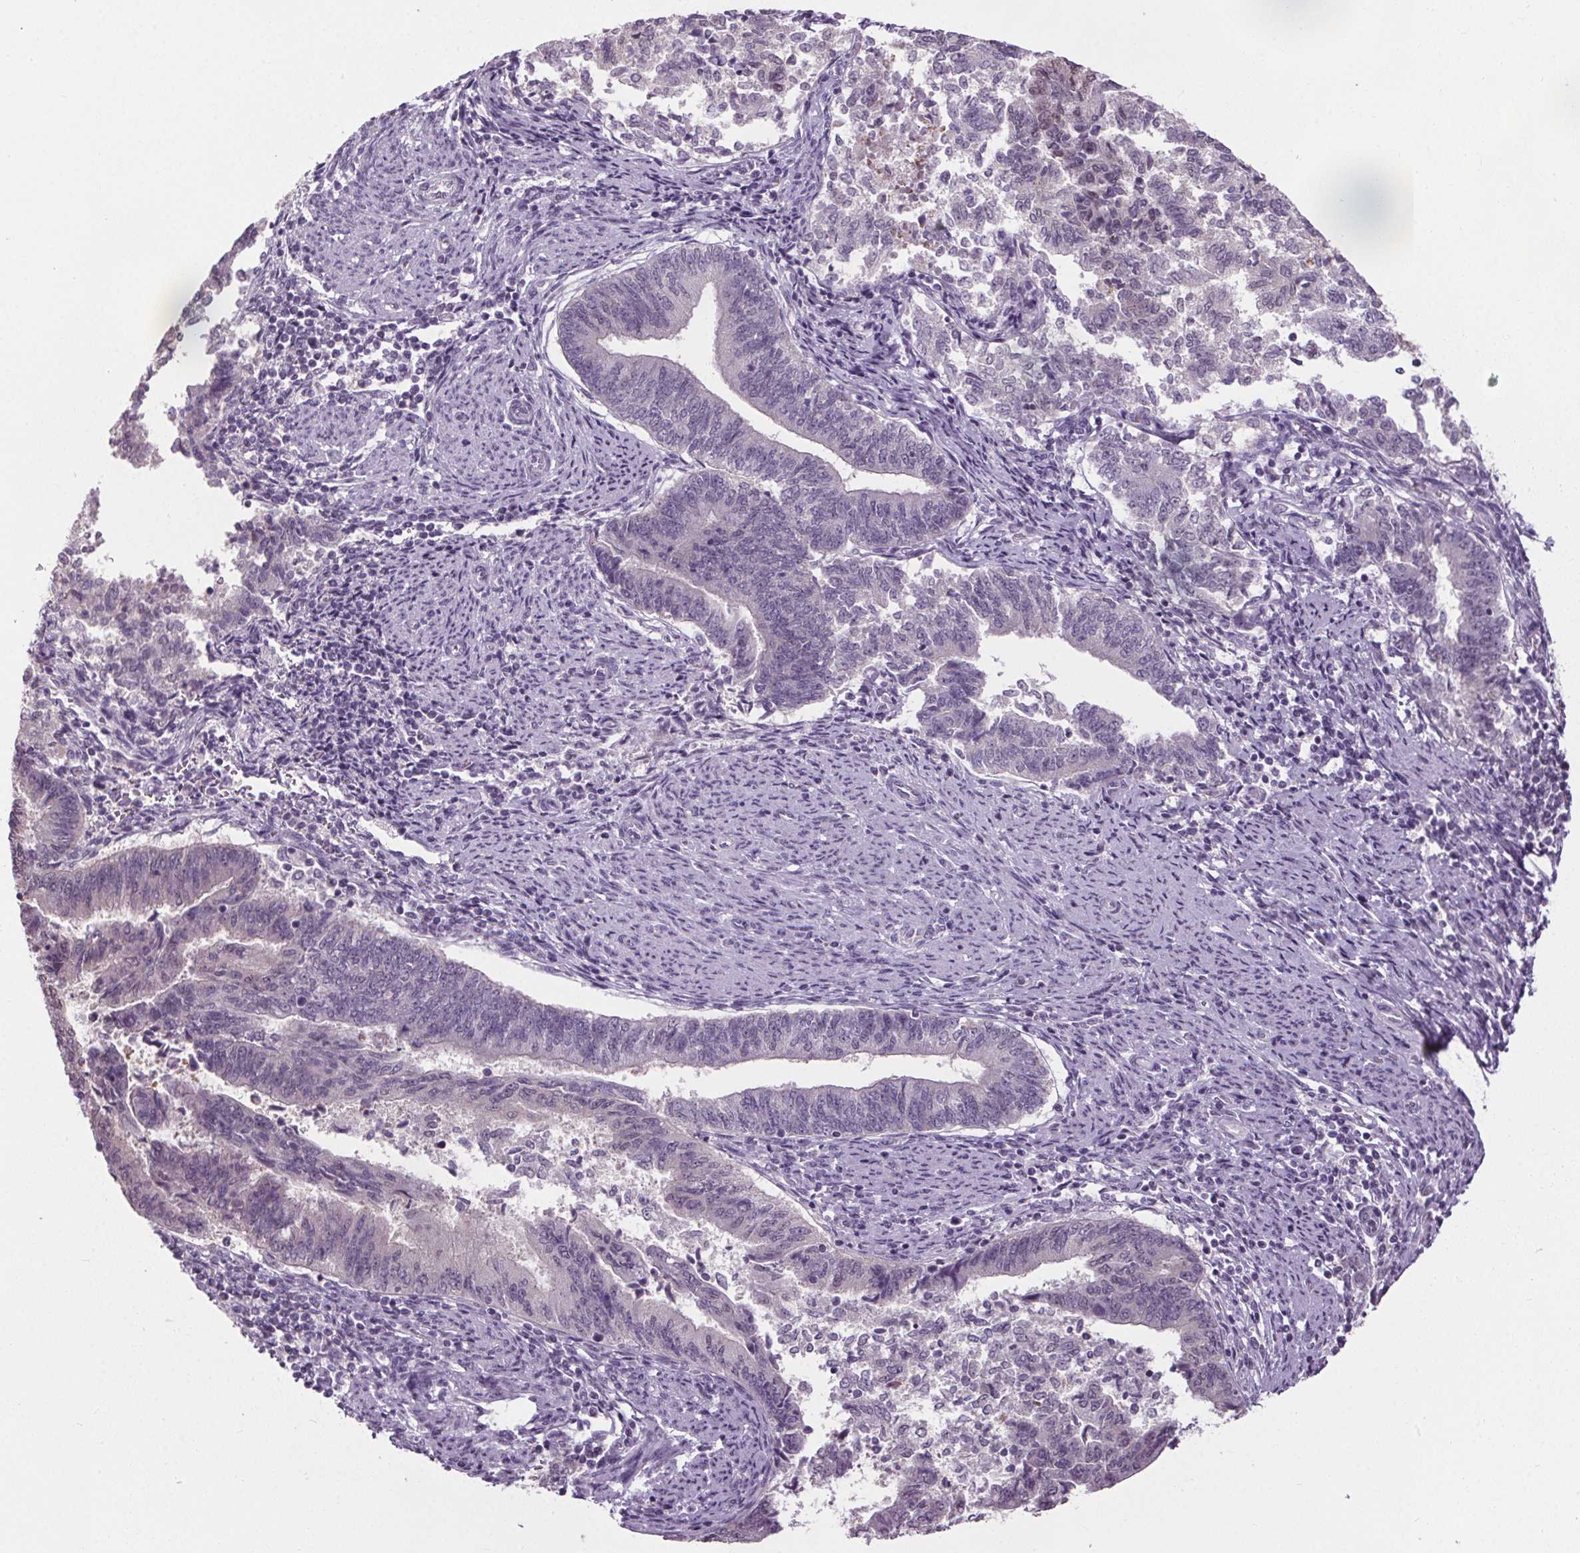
{"staining": {"intensity": "negative", "quantity": "none", "location": "none"}, "tissue": "endometrial cancer", "cell_type": "Tumor cells", "image_type": "cancer", "snomed": [{"axis": "morphology", "description": "Adenocarcinoma, NOS"}, {"axis": "topography", "description": "Endometrium"}], "caption": "This is an IHC image of adenocarcinoma (endometrial). There is no staining in tumor cells.", "gene": "SLC2A9", "patient": {"sex": "female", "age": 65}}